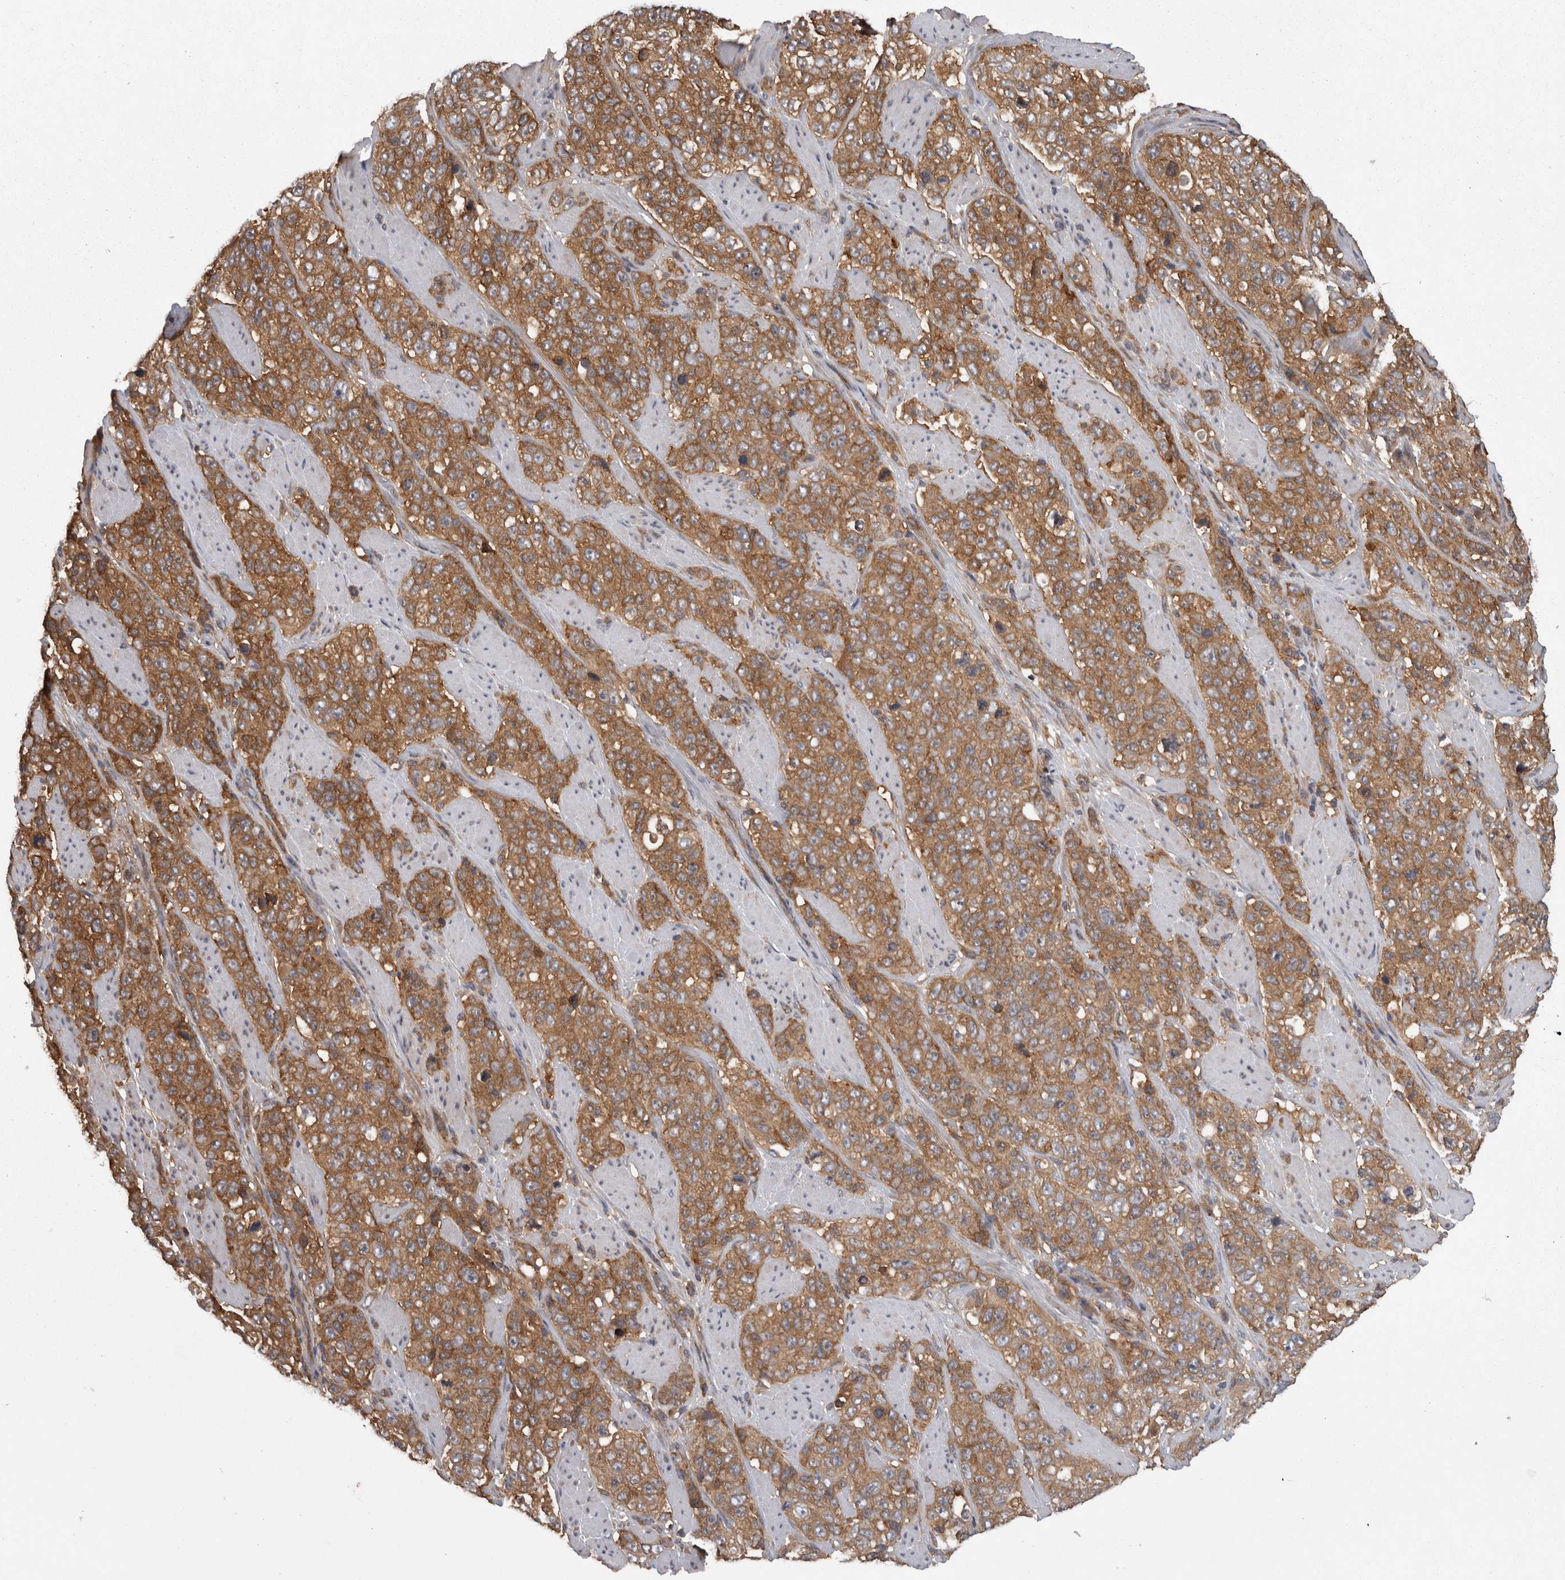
{"staining": {"intensity": "moderate", "quantity": ">75%", "location": "cytoplasmic/membranous"}, "tissue": "stomach cancer", "cell_type": "Tumor cells", "image_type": "cancer", "snomed": [{"axis": "morphology", "description": "Adenocarcinoma, NOS"}, {"axis": "topography", "description": "Stomach"}], "caption": "Immunohistochemistry (IHC) of stomach cancer (adenocarcinoma) displays medium levels of moderate cytoplasmic/membranous staining in about >75% of tumor cells.", "gene": "SMCR8", "patient": {"sex": "male", "age": 48}}